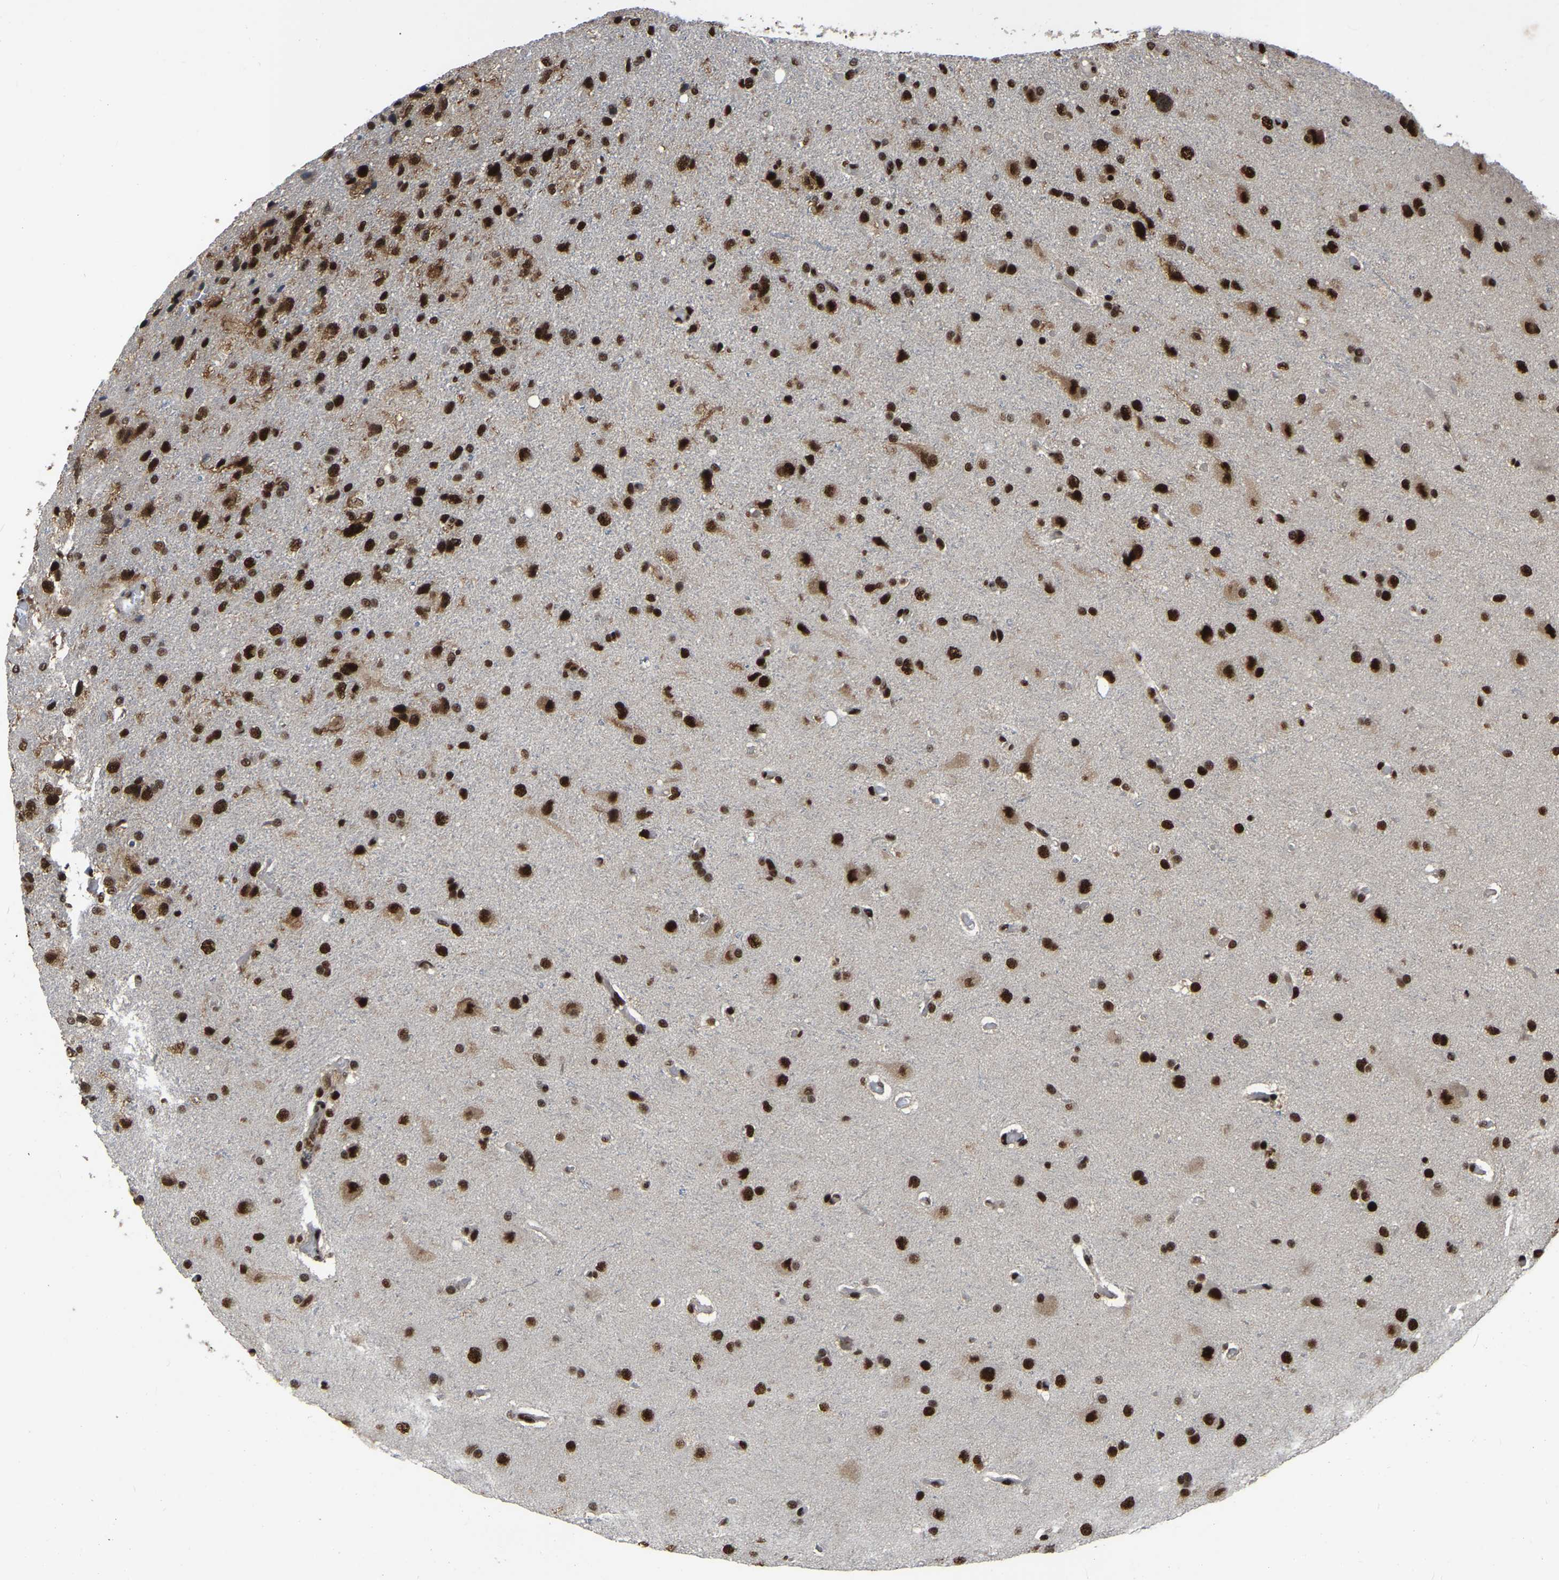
{"staining": {"intensity": "strong", "quantity": ">75%", "location": "nuclear"}, "tissue": "glioma", "cell_type": "Tumor cells", "image_type": "cancer", "snomed": [{"axis": "morphology", "description": "Glioma, malignant, High grade"}, {"axis": "topography", "description": "Brain"}], "caption": "Immunohistochemistry (DAB (3,3'-diaminobenzidine)) staining of human high-grade glioma (malignant) exhibits strong nuclear protein staining in approximately >75% of tumor cells.", "gene": "TBL1XR1", "patient": {"sex": "female", "age": 58}}